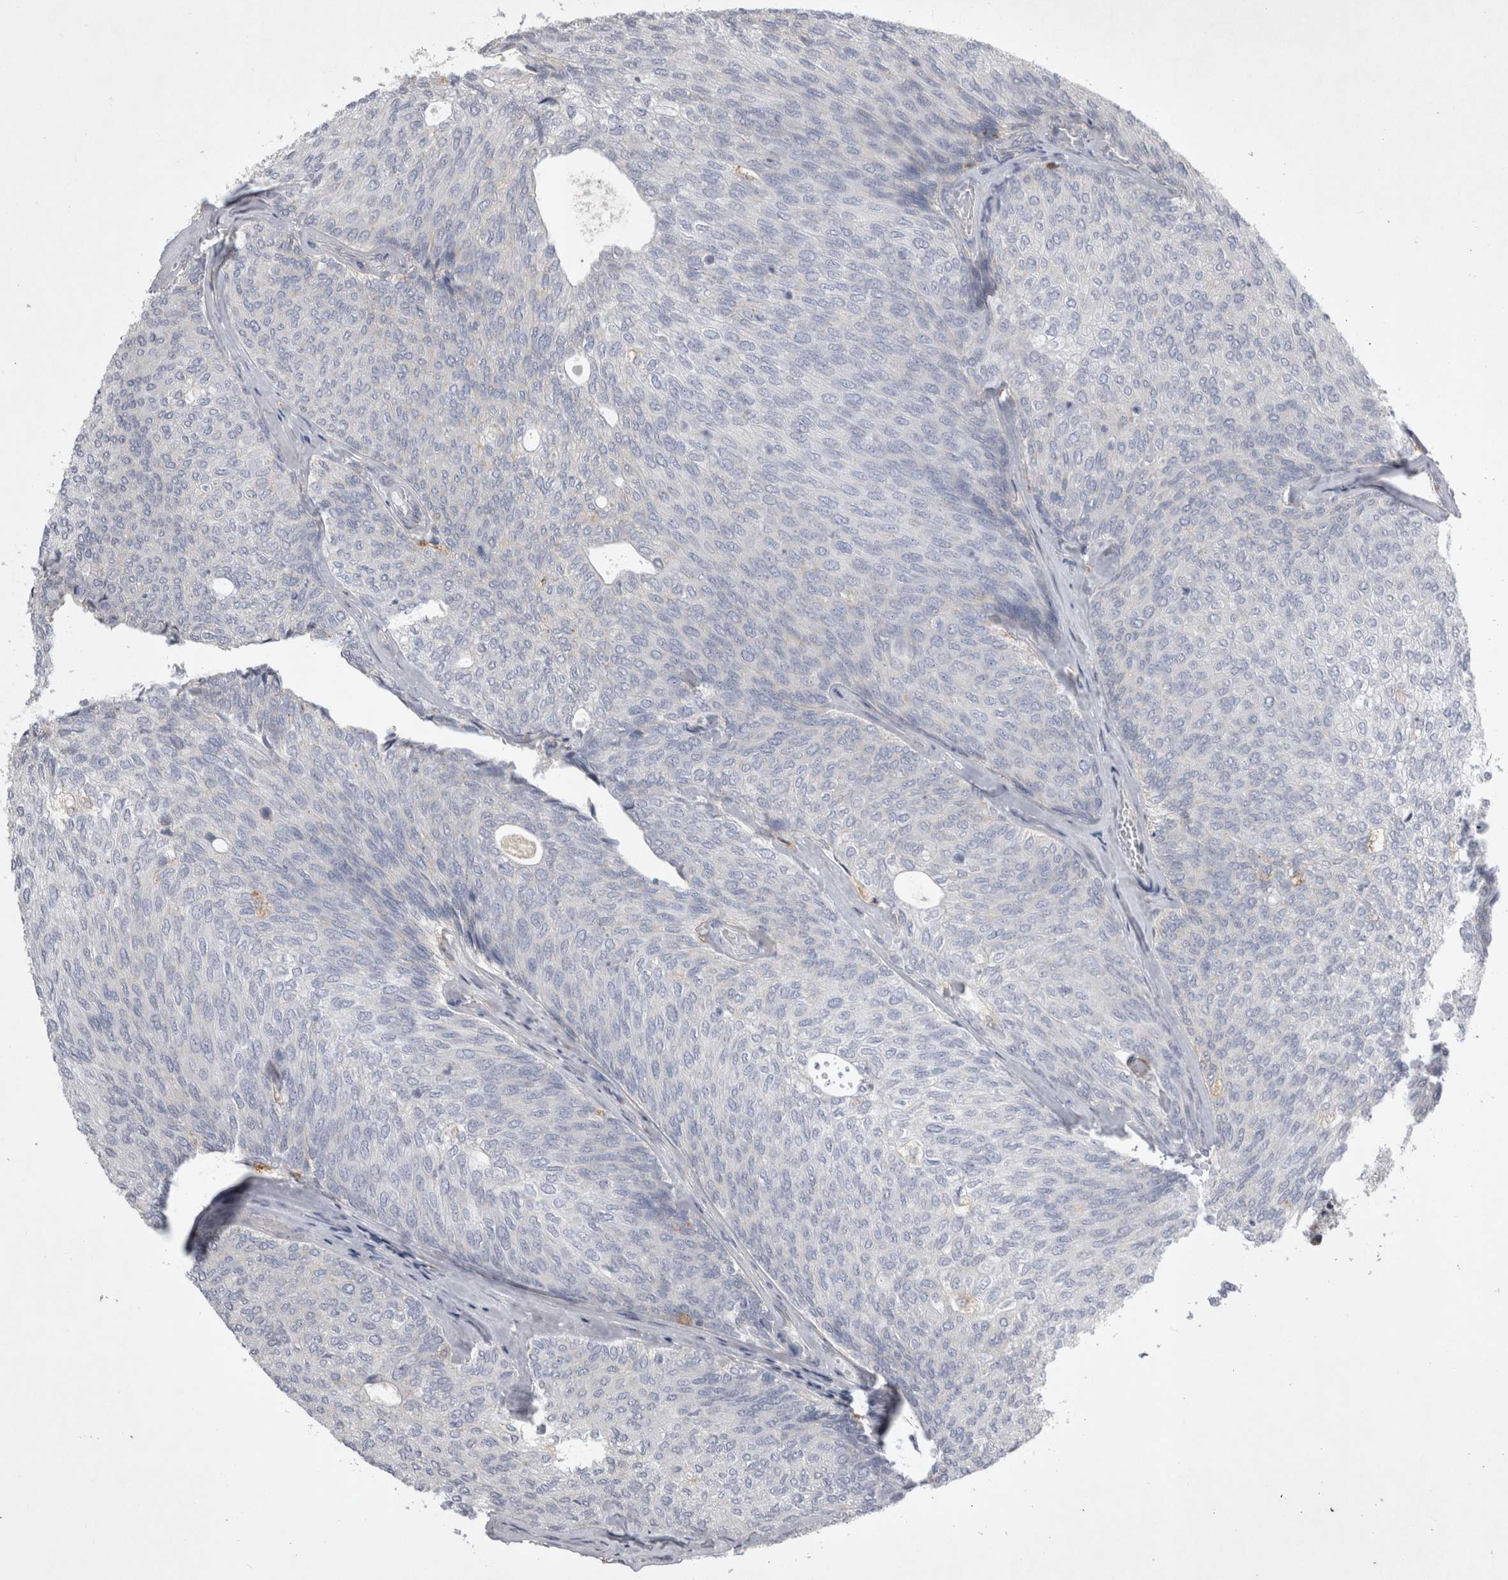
{"staining": {"intensity": "negative", "quantity": "none", "location": "none"}, "tissue": "urothelial cancer", "cell_type": "Tumor cells", "image_type": "cancer", "snomed": [{"axis": "morphology", "description": "Urothelial carcinoma, Low grade"}, {"axis": "topography", "description": "Urinary bladder"}], "caption": "Tumor cells show no significant staining in low-grade urothelial carcinoma. (DAB (3,3'-diaminobenzidine) immunohistochemistry, high magnification).", "gene": "STRADB", "patient": {"sex": "female", "age": 79}}